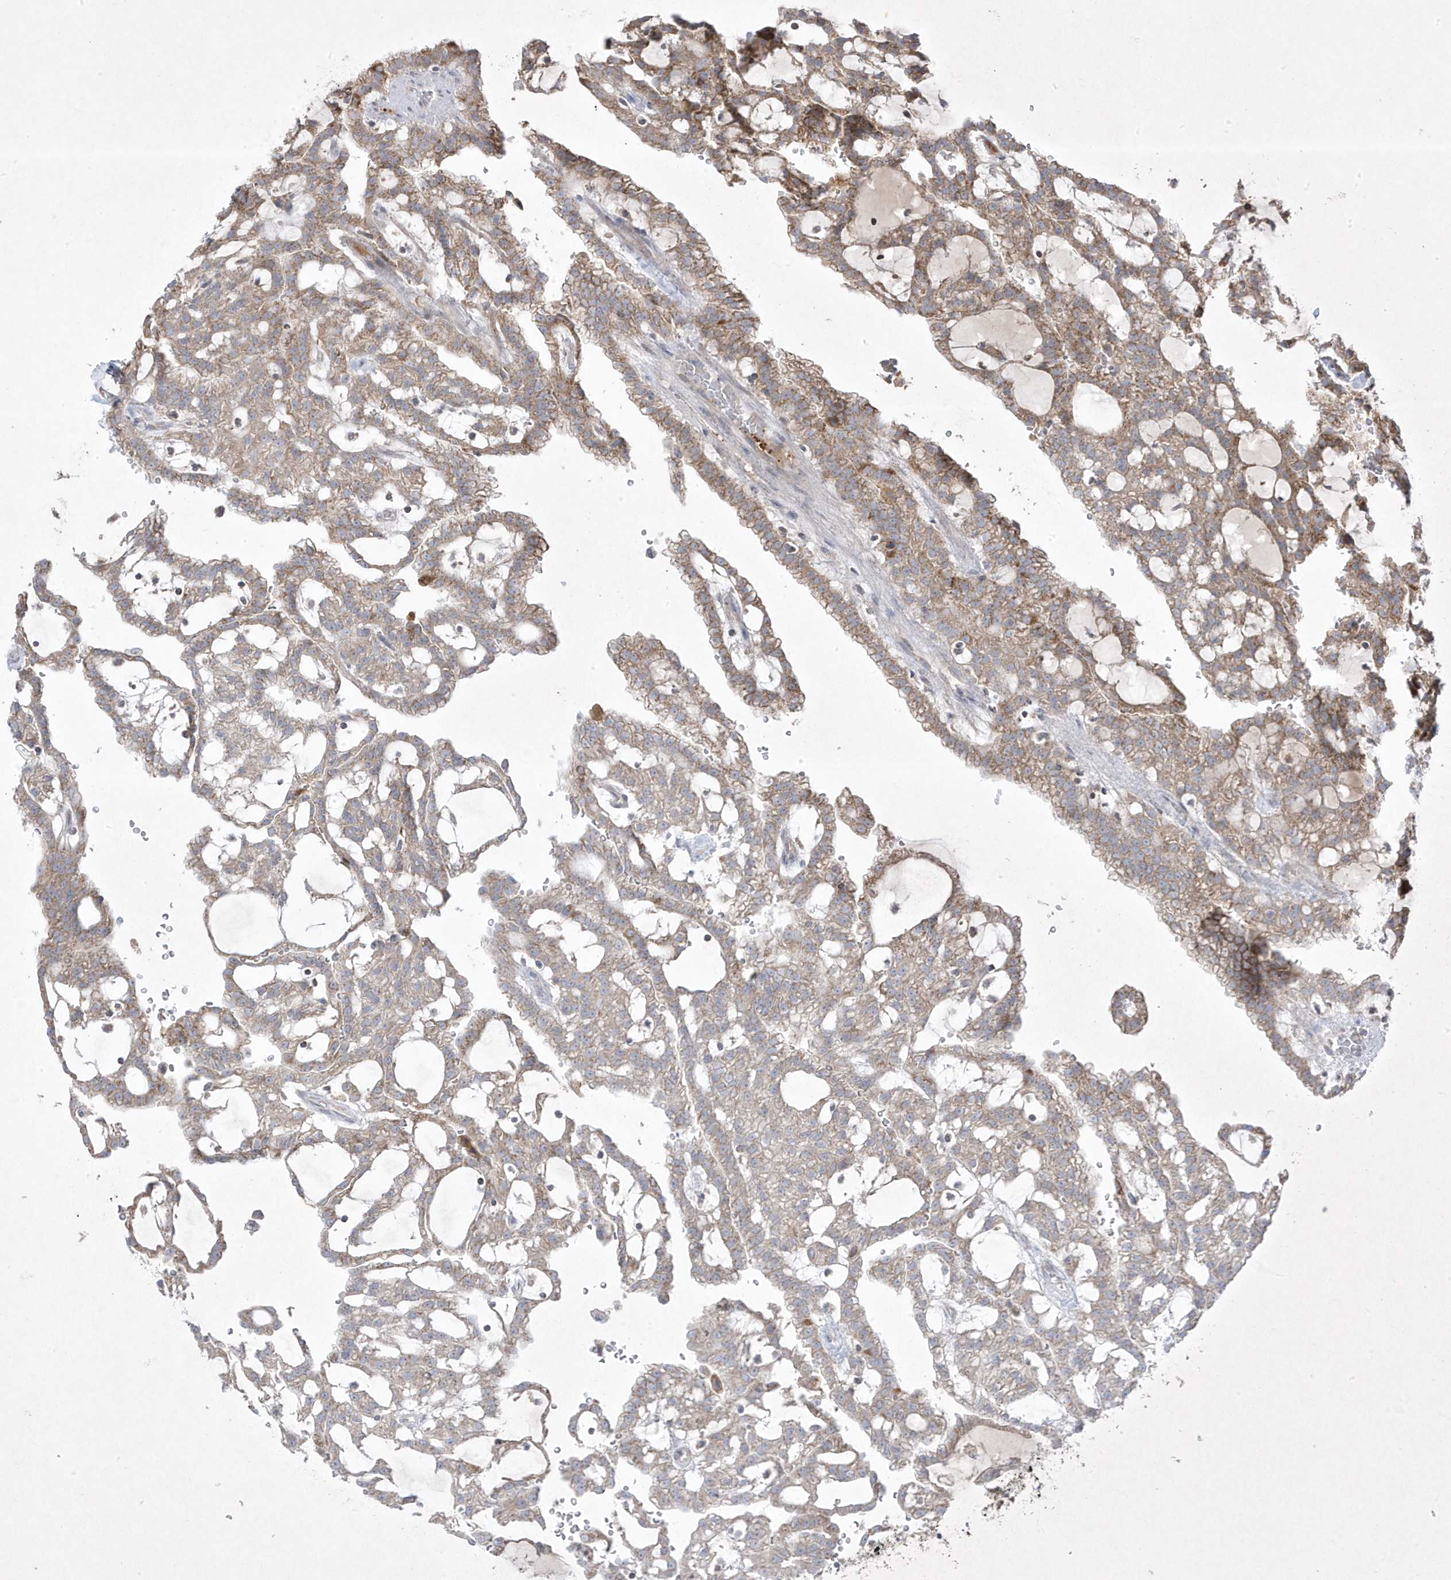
{"staining": {"intensity": "moderate", "quantity": "25%-75%", "location": "cytoplasmic/membranous"}, "tissue": "renal cancer", "cell_type": "Tumor cells", "image_type": "cancer", "snomed": [{"axis": "morphology", "description": "Adenocarcinoma, NOS"}, {"axis": "topography", "description": "Kidney"}], "caption": "Brown immunohistochemical staining in human adenocarcinoma (renal) exhibits moderate cytoplasmic/membranous staining in about 25%-75% of tumor cells.", "gene": "ADAMTSL3", "patient": {"sex": "male", "age": 63}}